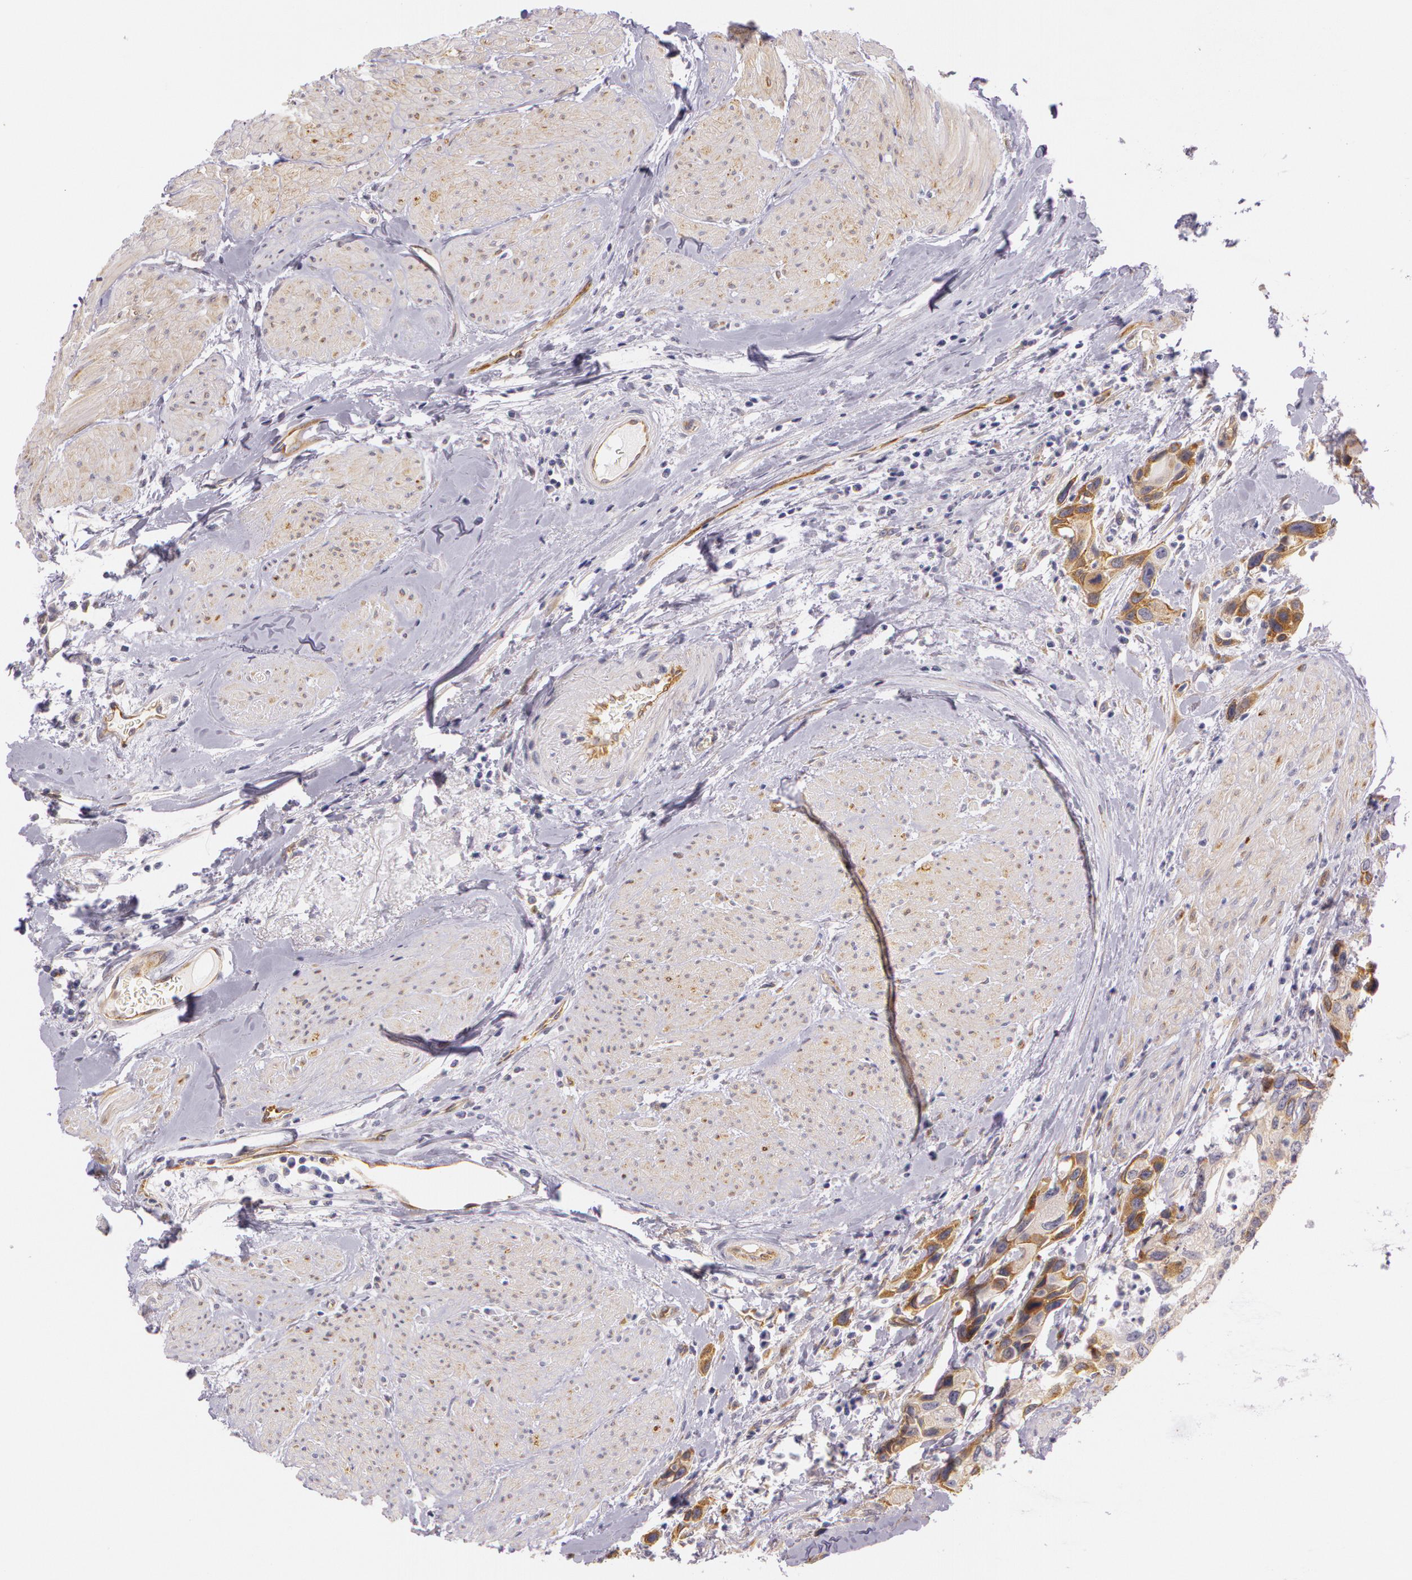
{"staining": {"intensity": "strong", "quantity": ">75%", "location": "cytoplasmic/membranous"}, "tissue": "urothelial cancer", "cell_type": "Tumor cells", "image_type": "cancer", "snomed": [{"axis": "morphology", "description": "Urothelial carcinoma, High grade"}, {"axis": "topography", "description": "Urinary bladder"}], "caption": "Immunohistochemistry (IHC) (DAB (3,3'-diaminobenzidine)) staining of urothelial cancer displays strong cytoplasmic/membranous protein expression in approximately >75% of tumor cells.", "gene": "APP", "patient": {"sex": "male", "age": 66}}